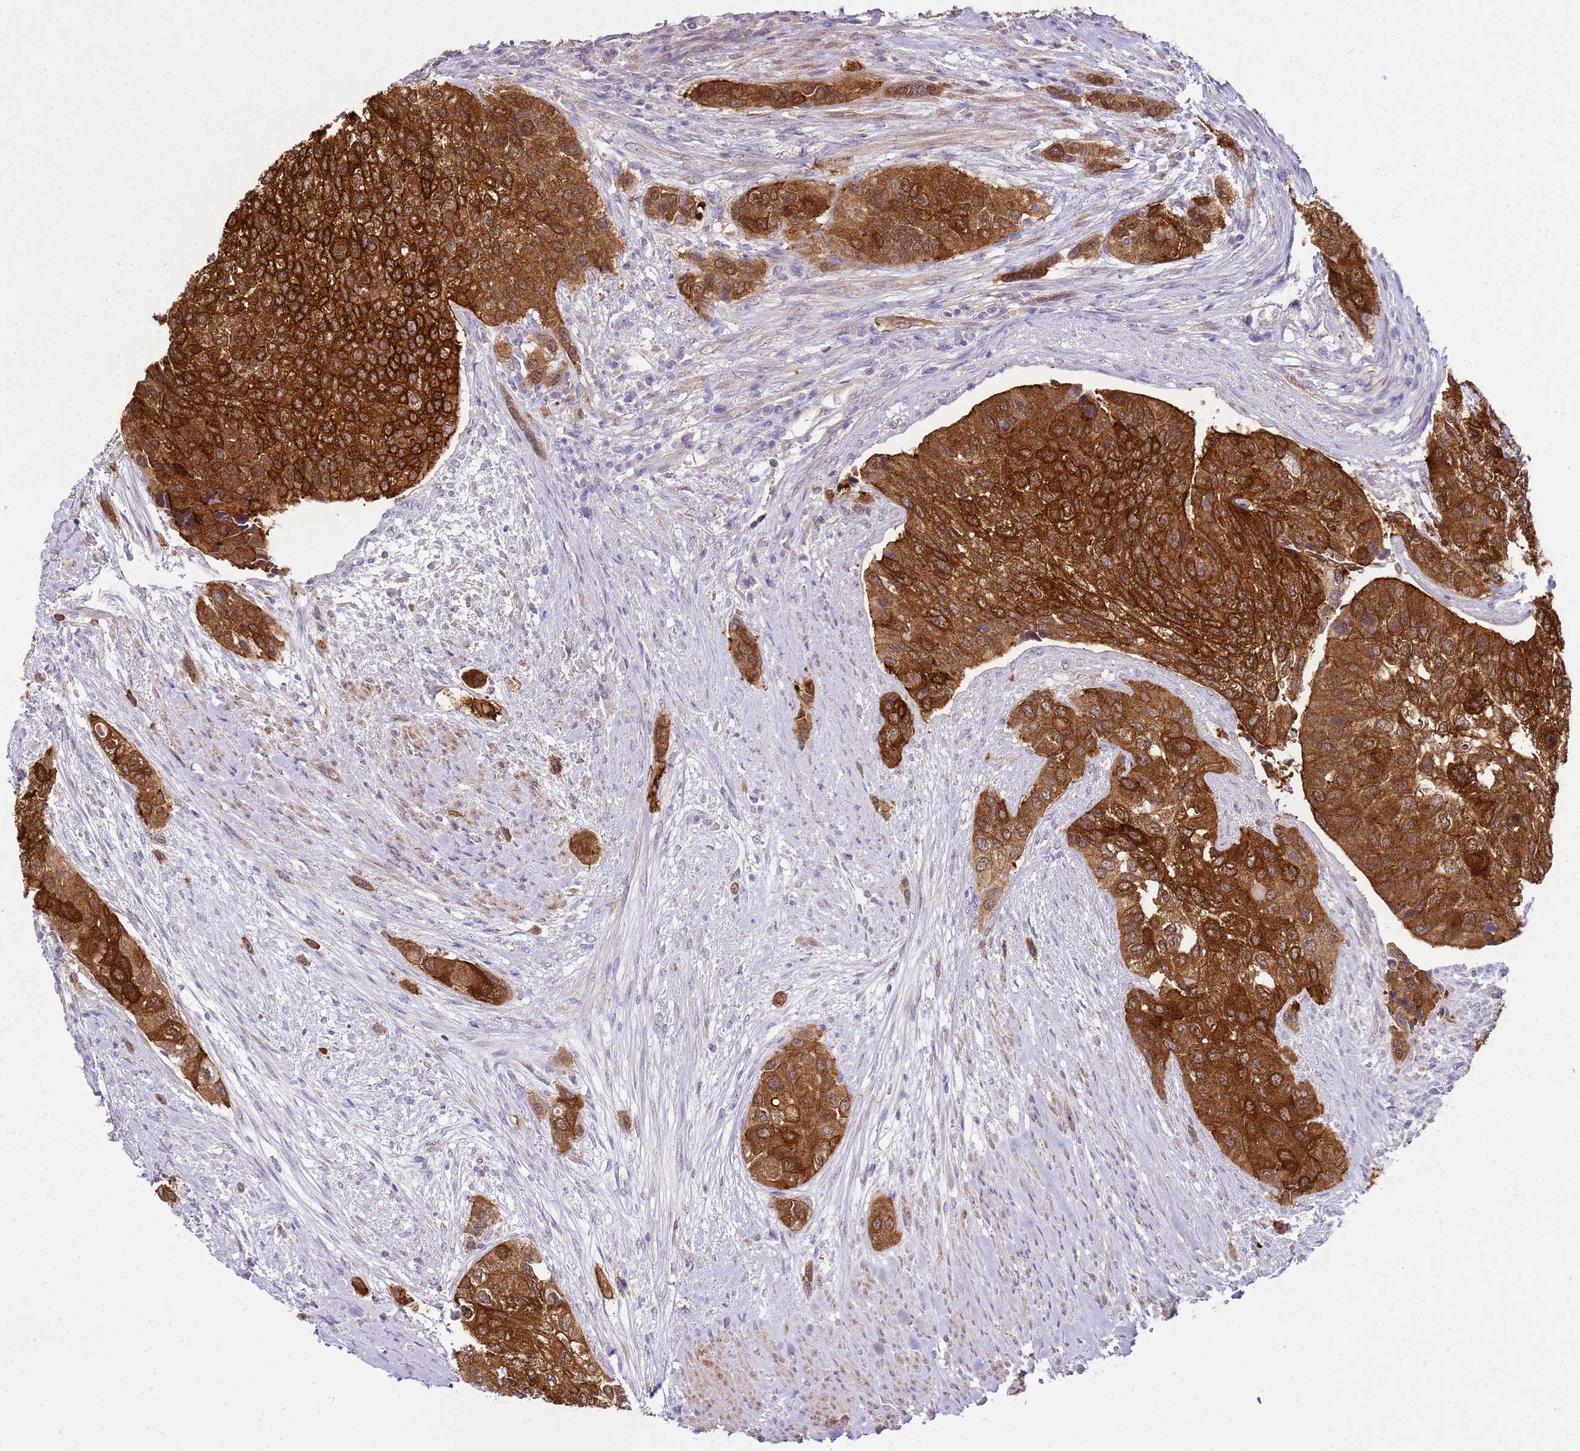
{"staining": {"intensity": "strong", "quantity": ">75%", "location": "cytoplasmic/membranous"}, "tissue": "urothelial cancer", "cell_type": "Tumor cells", "image_type": "cancer", "snomed": [{"axis": "morphology", "description": "Normal tissue, NOS"}, {"axis": "morphology", "description": "Urothelial carcinoma, High grade"}, {"axis": "topography", "description": "Vascular tissue"}, {"axis": "topography", "description": "Urinary bladder"}], "caption": "This is an image of immunohistochemistry (IHC) staining of urothelial cancer, which shows strong staining in the cytoplasmic/membranous of tumor cells.", "gene": "HSPB1", "patient": {"sex": "female", "age": 56}}